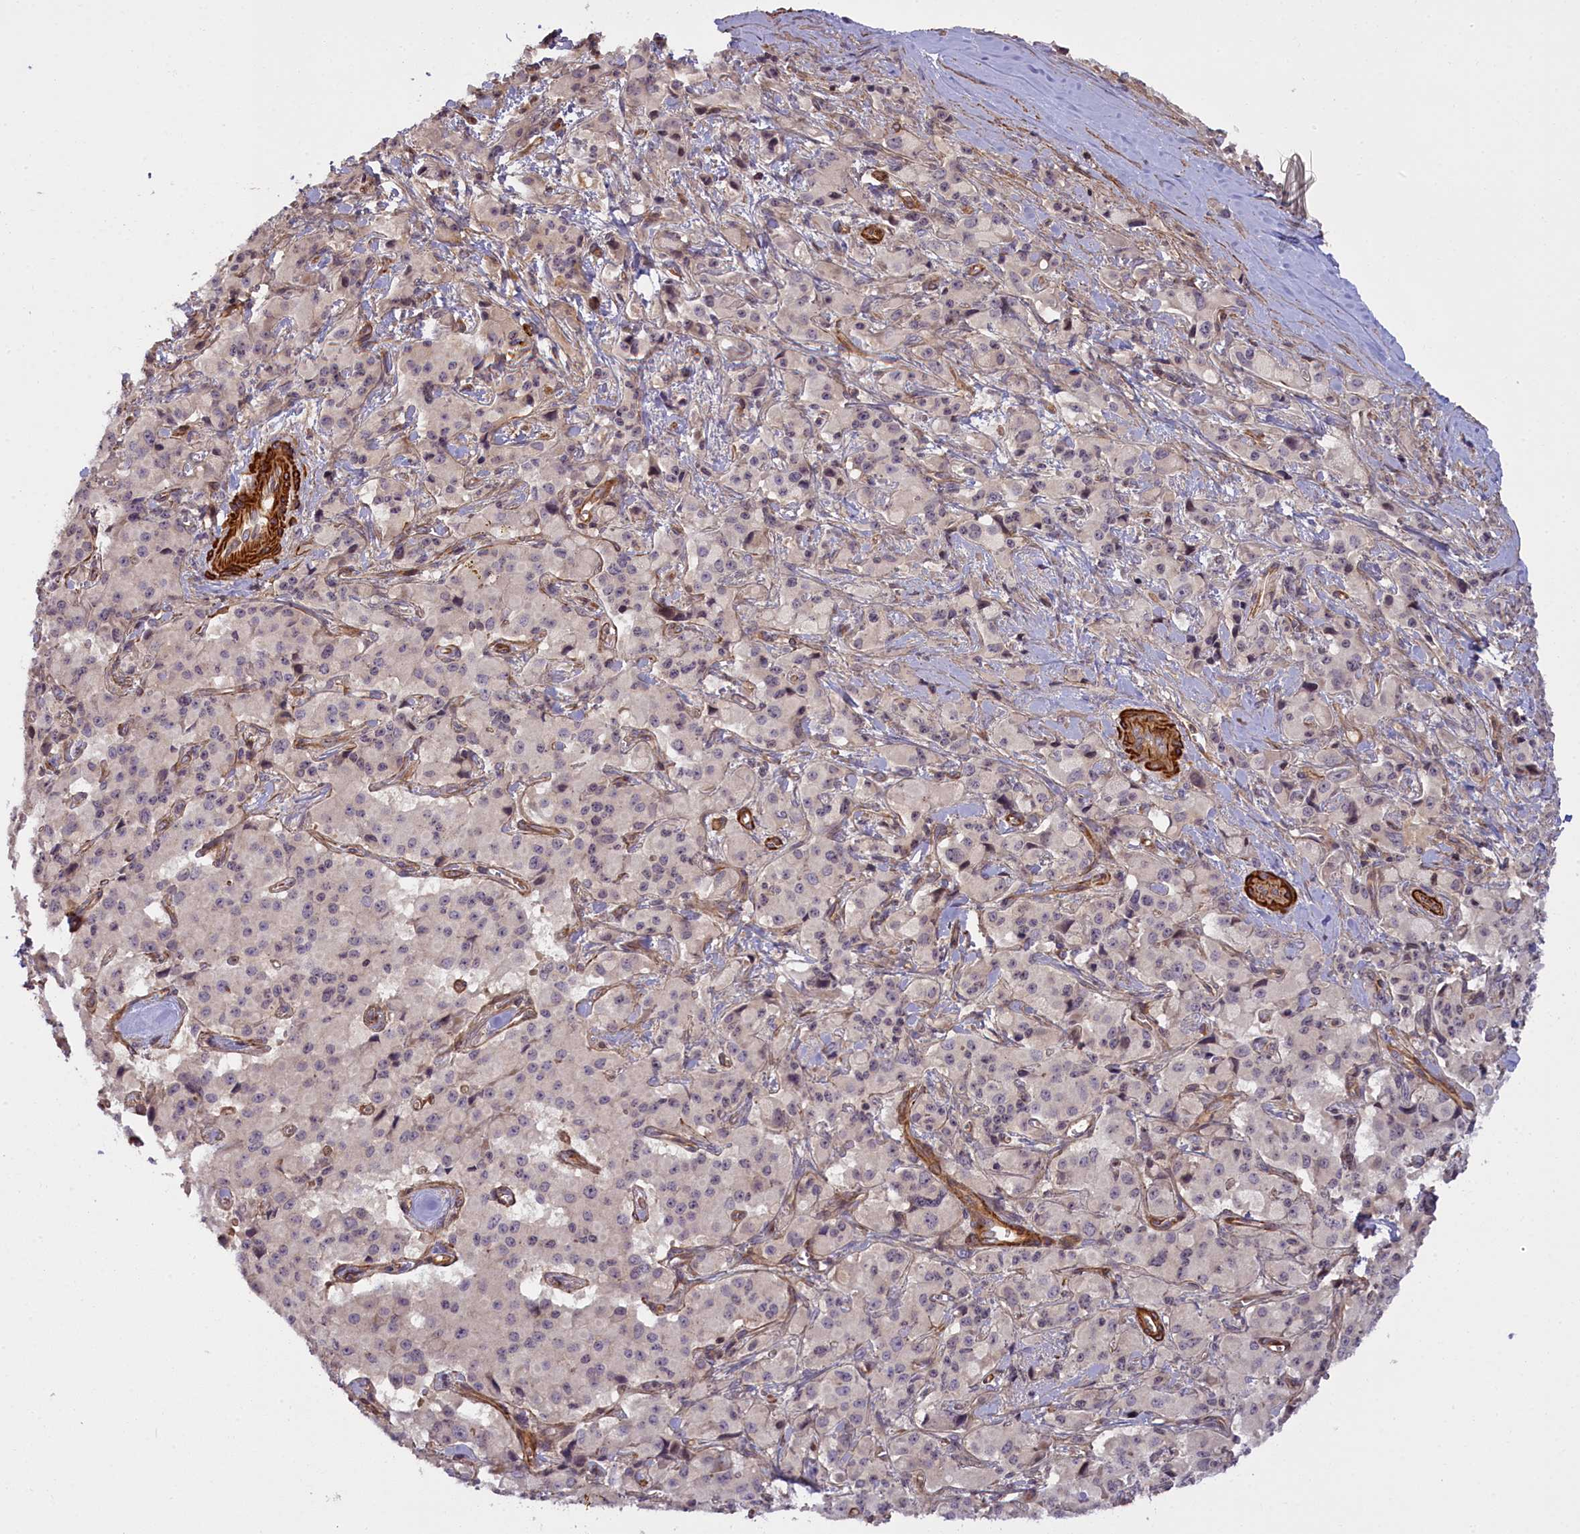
{"staining": {"intensity": "negative", "quantity": "none", "location": "none"}, "tissue": "pancreatic cancer", "cell_type": "Tumor cells", "image_type": "cancer", "snomed": [{"axis": "morphology", "description": "Adenocarcinoma, NOS"}, {"axis": "topography", "description": "Pancreas"}], "caption": "The immunohistochemistry image has no significant expression in tumor cells of adenocarcinoma (pancreatic) tissue.", "gene": "FUZ", "patient": {"sex": "male", "age": 65}}